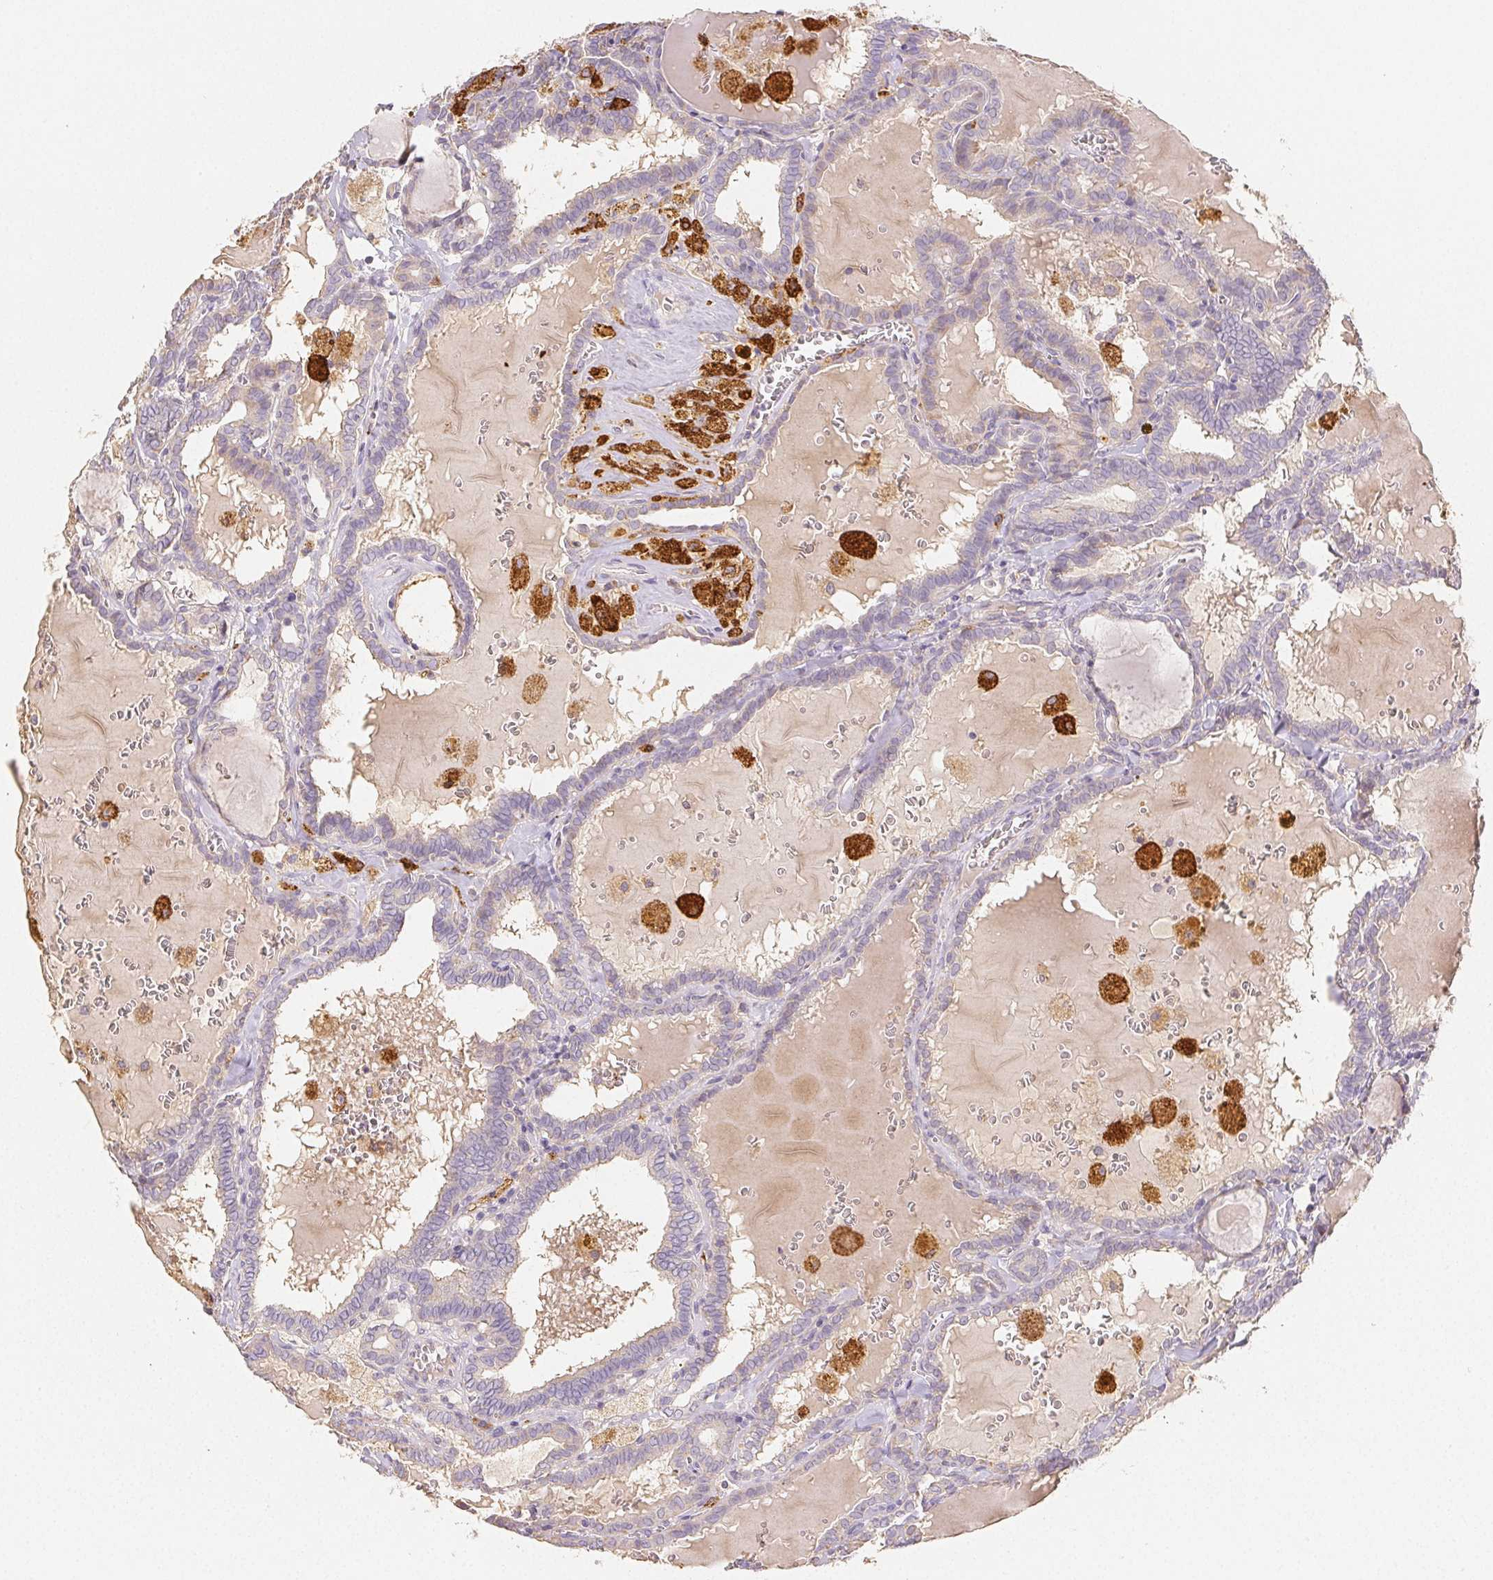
{"staining": {"intensity": "negative", "quantity": "none", "location": "none"}, "tissue": "thyroid cancer", "cell_type": "Tumor cells", "image_type": "cancer", "snomed": [{"axis": "morphology", "description": "Papillary adenocarcinoma, NOS"}, {"axis": "topography", "description": "Thyroid gland"}], "caption": "Immunohistochemistry of thyroid papillary adenocarcinoma exhibits no staining in tumor cells.", "gene": "ACVR1B", "patient": {"sex": "female", "age": 39}}